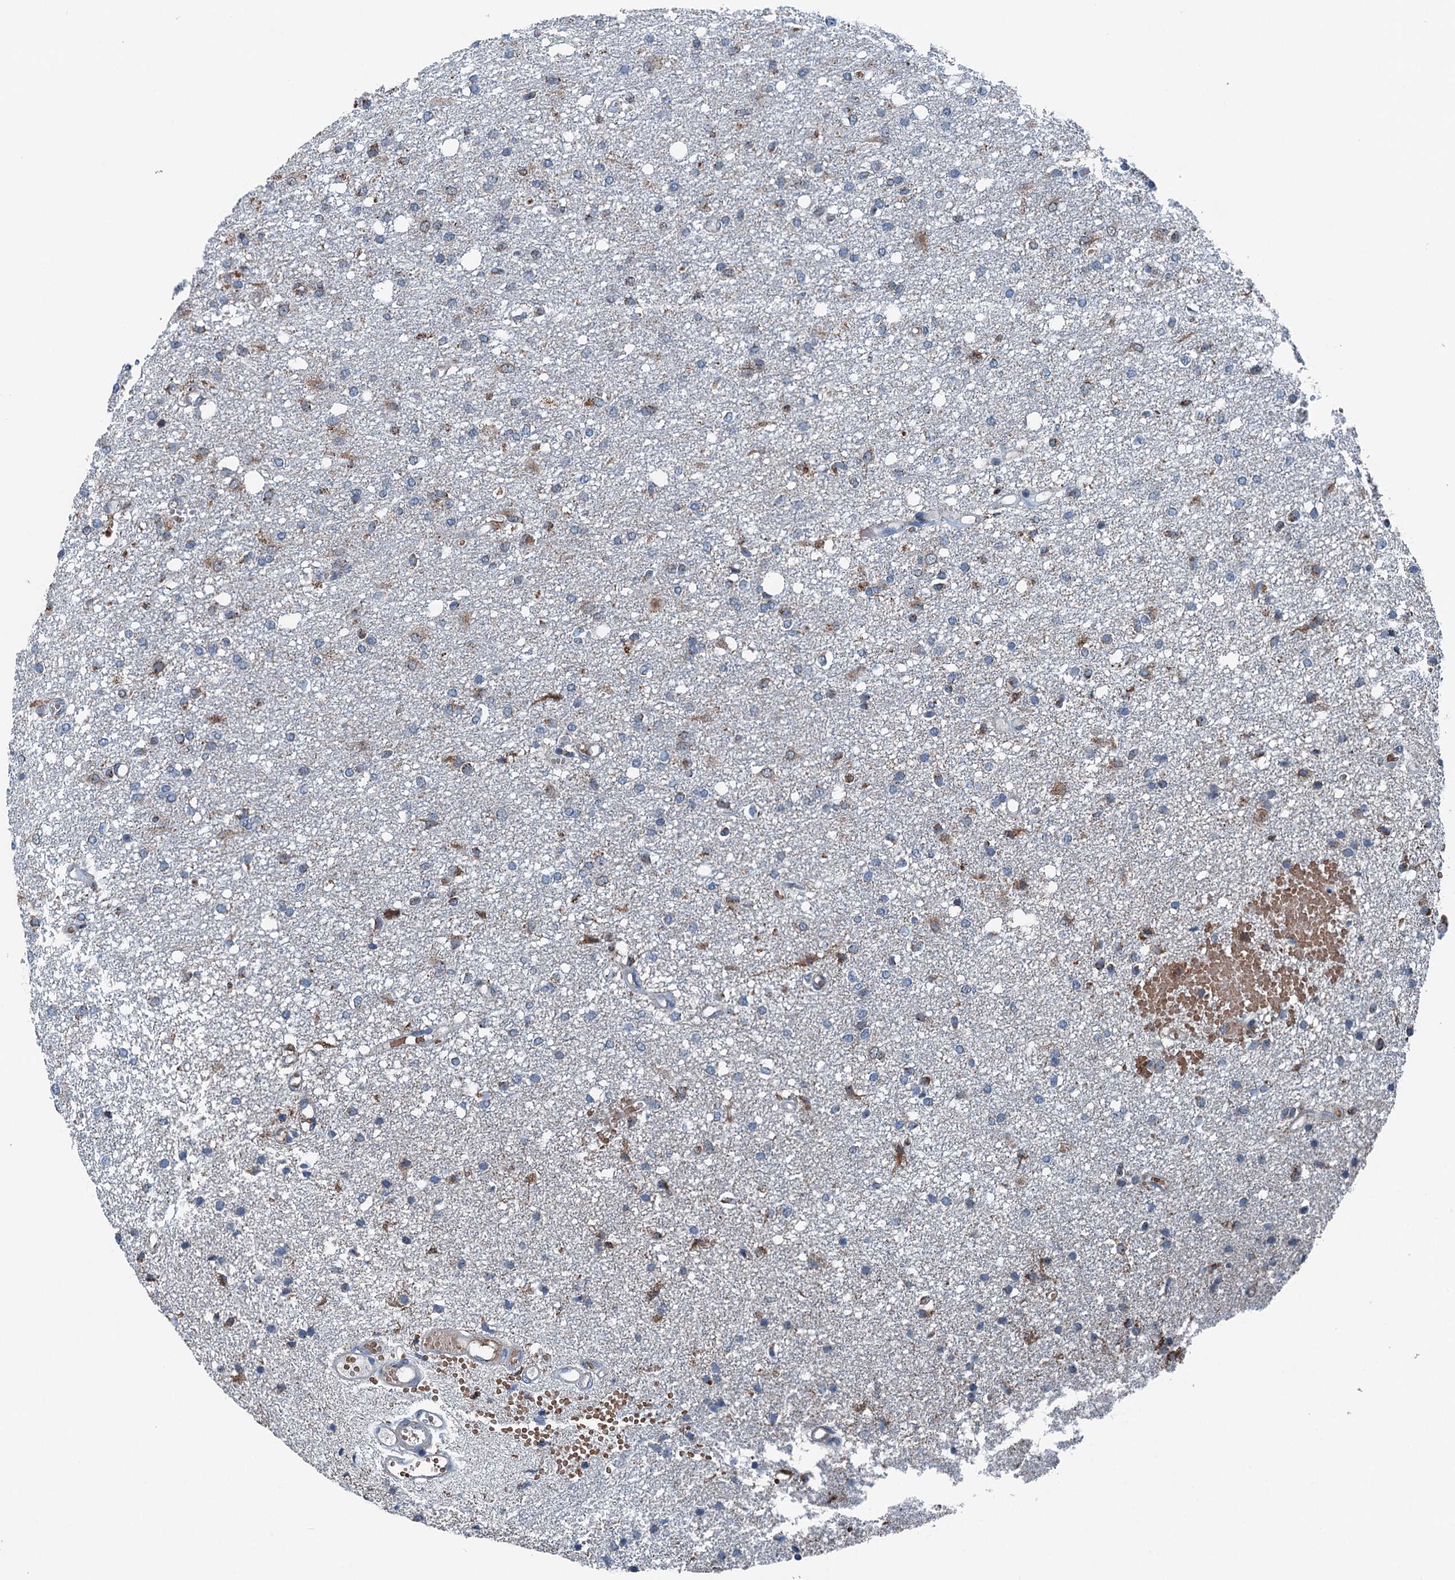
{"staining": {"intensity": "weak", "quantity": "25%-75%", "location": "cytoplasmic/membranous"}, "tissue": "glioma", "cell_type": "Tumor cells", "image_type": "cancer", "snomed": [{"axis": "morphology", "description": "Glioma, malignant, High grade"}, {"axis": "topography", "description": "Brain"}], "caption": "IHC micrograph of neoplastic tissue: malignant glioma (high-grade) stained using IHC demonstrates low levels of weak protein expression localized specifically in the cytoplasmic/membranous of tumor cells, appearing as a cytoplasmic/membranous brown color.", "gene": "TRPT1", "patient": {"sex": "female", "age": 59}}